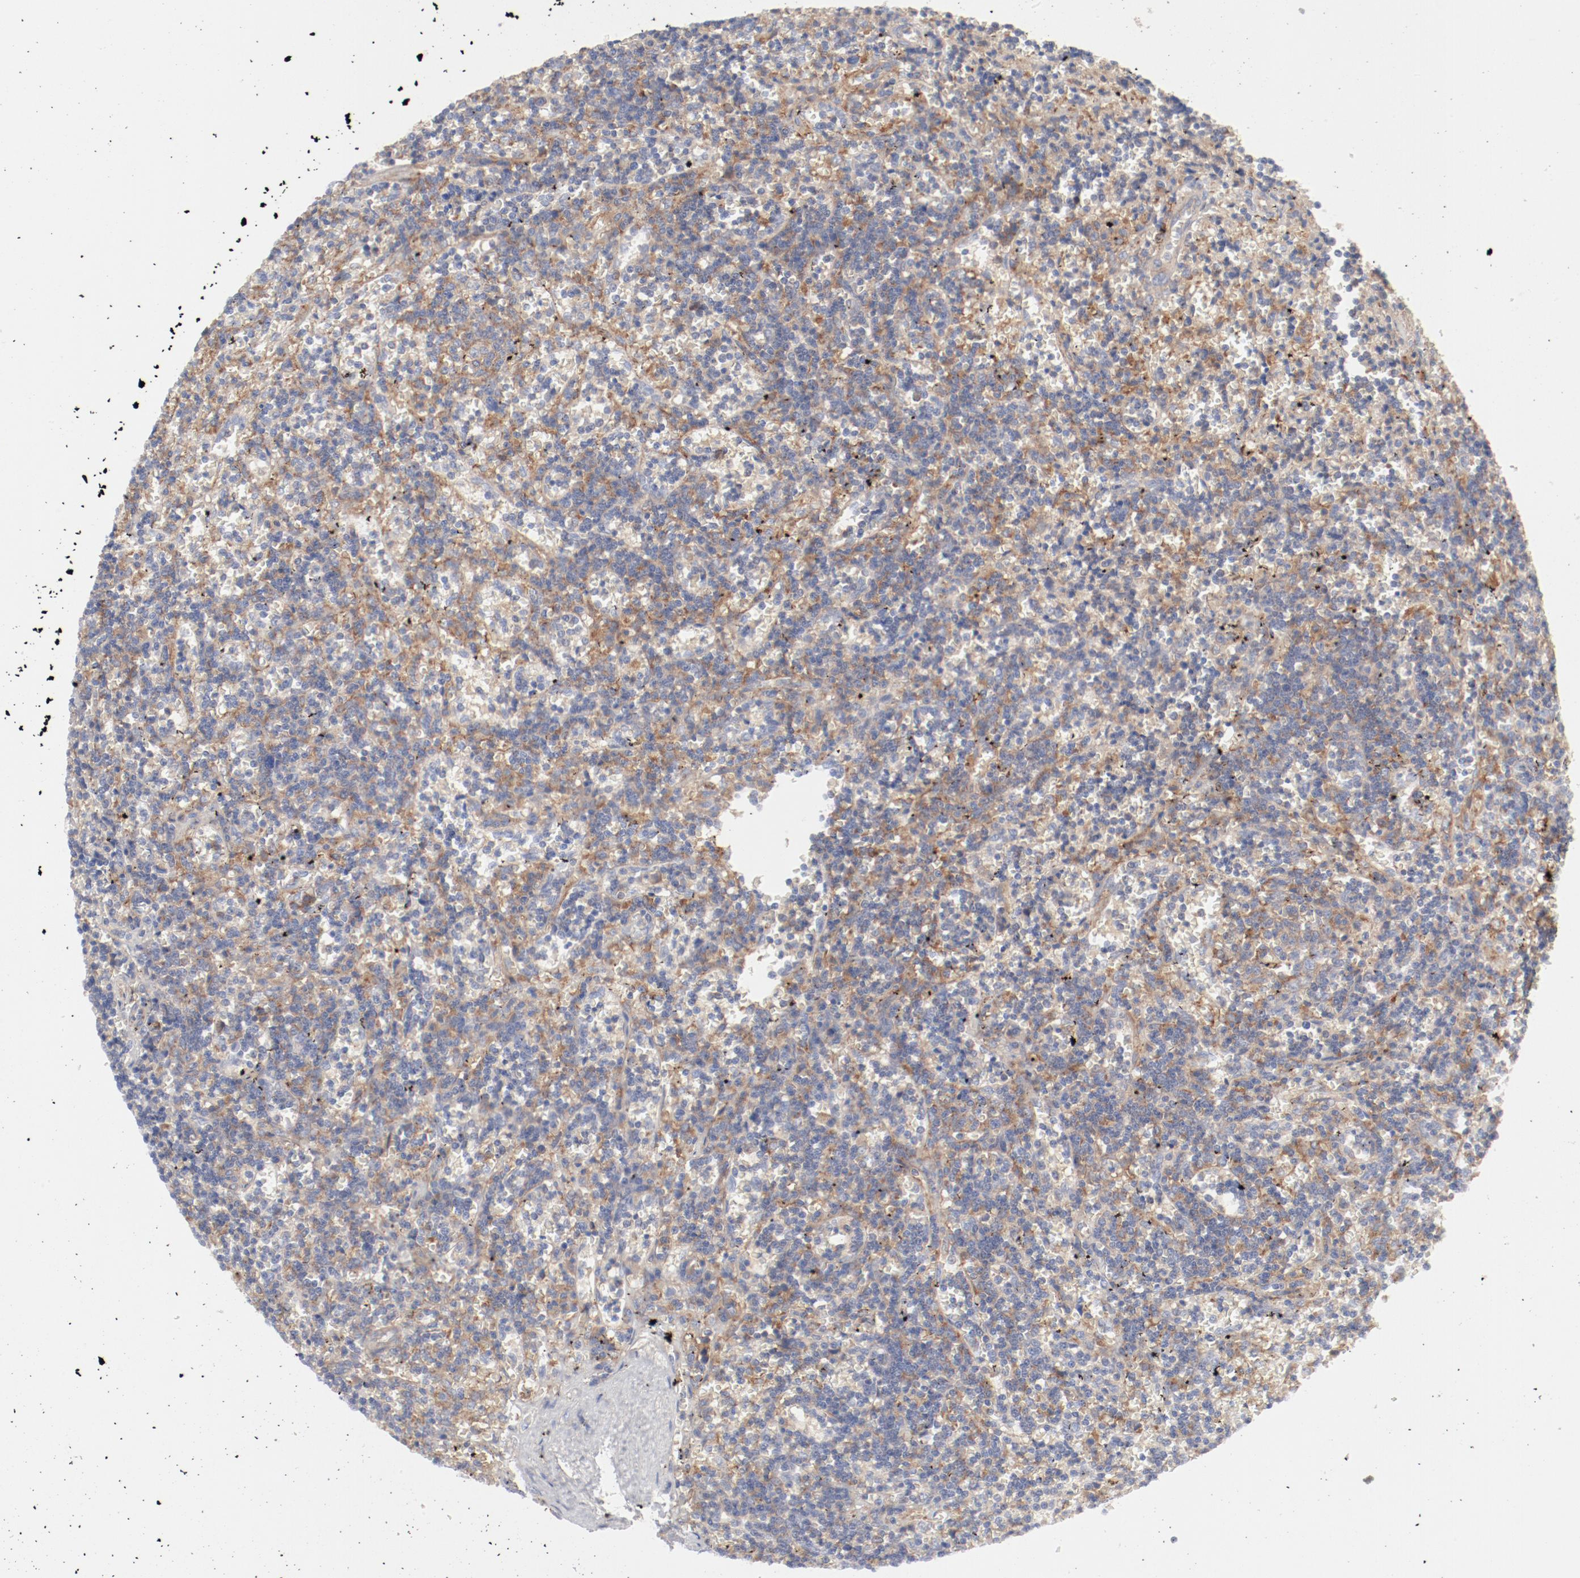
{"staining": {"intensity": "moderate", "quantity": "25%-75%", "location": "cytoplasmic/membranous"}, "tissue": "lymphoma", "cell_type": "Tumor cells", "image_type": "cancer", "snomed": [{"axis": "morphology", "description": "Malignant lymphoma, non-Hodgkin's type, Low grade"}, {"axis": "topography", "description": "Spleen"}], "caption": "DAB (3,3'-diaminobenzidine) immunohistochemical staining of low-grade malignant lymphoma, non-Hodgkin's type shows moderate cytoplasmic/membranous protein positivity in about 25%-75% of tumor cells.", "gene": "AP2A1", "patient": {"sex": "male", "age": 60}}